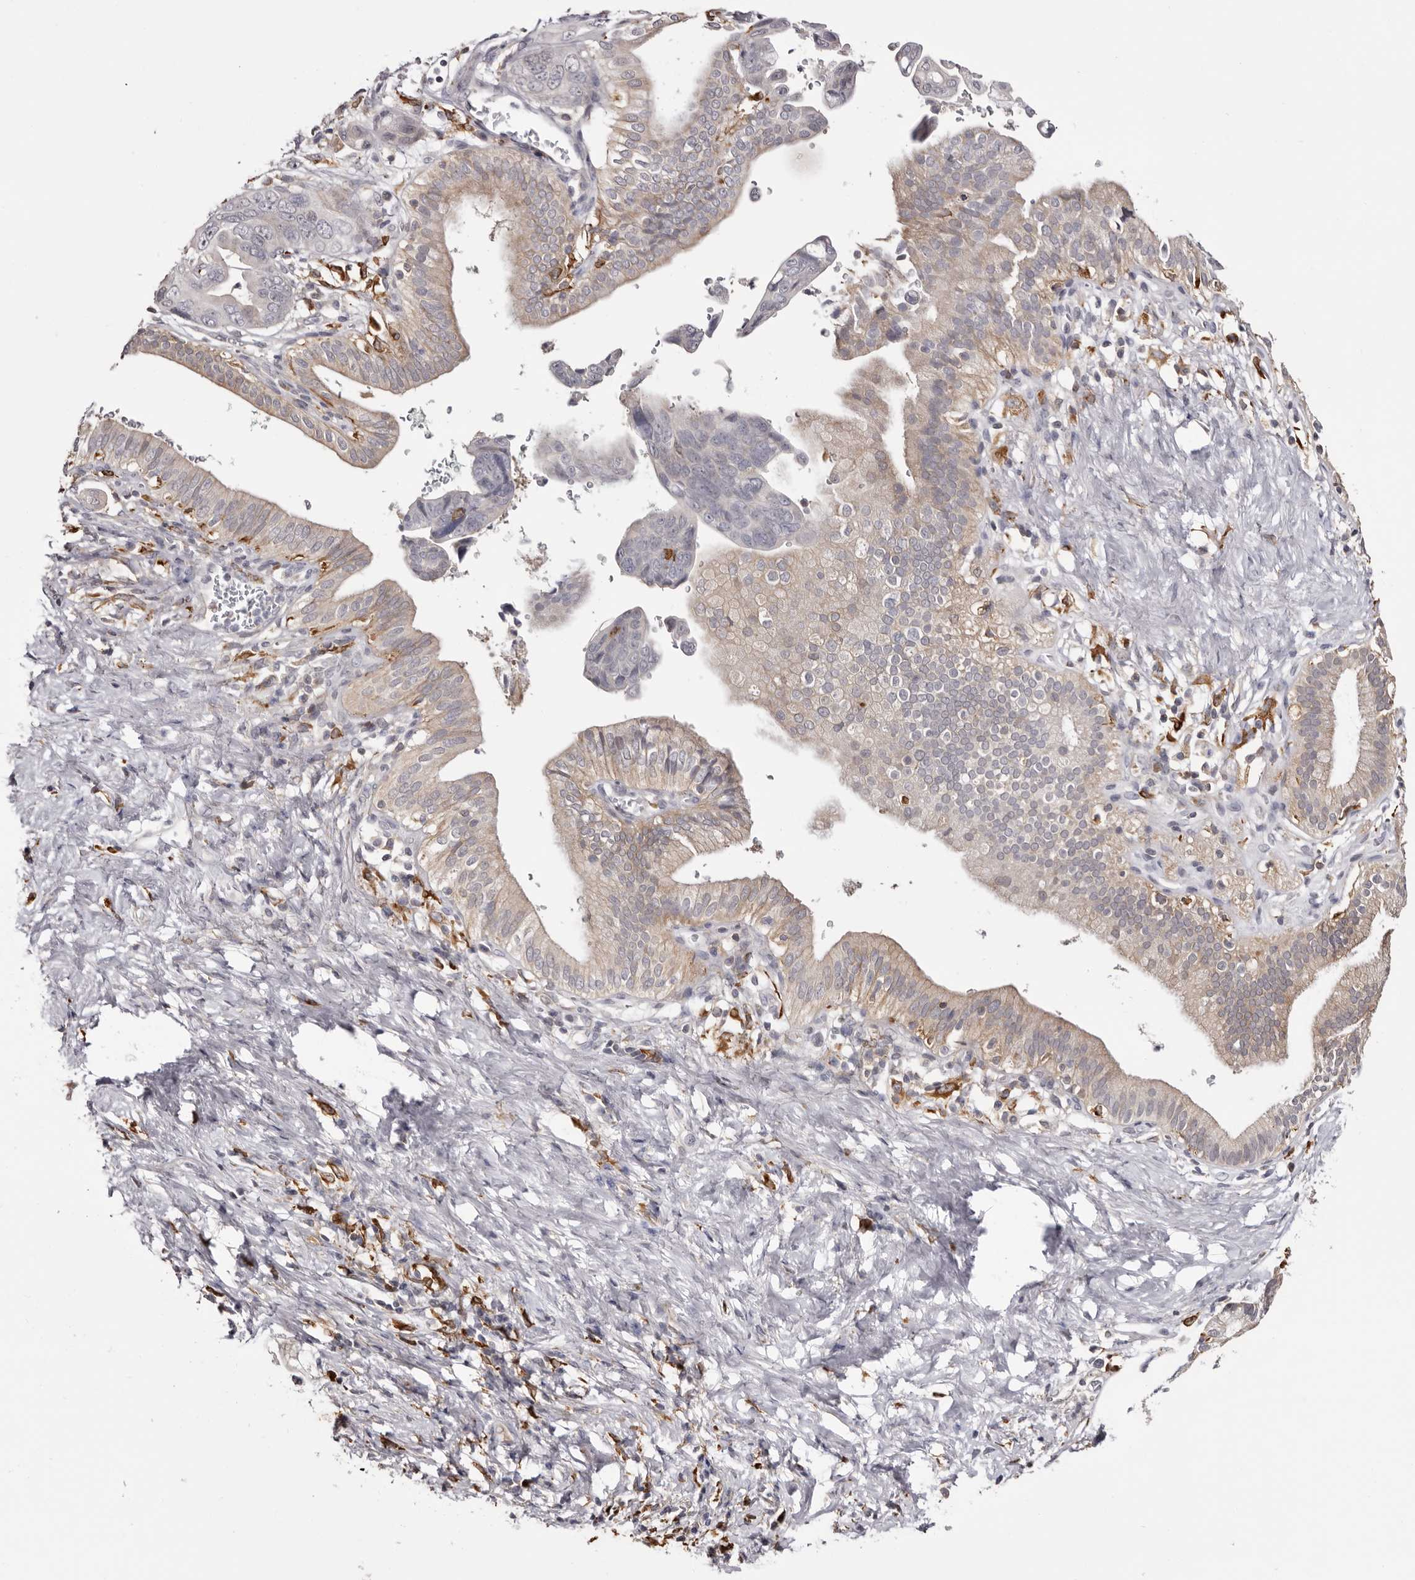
{"staining": {"intensity": "weak", "quantity": "25%-75%", "location": "cytoplasmic/membranous"}, "tissue": "pancreatic cancer", "cell_type": "Tumor cells", "image_type": "cancer", "snomed": [{"axis": "morphology", "description": "Adenocarcinoma, NOS"}, {"axis": "topography", "description": "Pancreas"}], "caption": "Immunohistochemistry (IHC) (DAB) staining of human pancreatic cancer demonstrates weak cytoplasmic/membranous protein expression in about 25%-75% of tumor cells.", "gene": "TNNI1", "patient": {"sex": "female", "age": 72}}